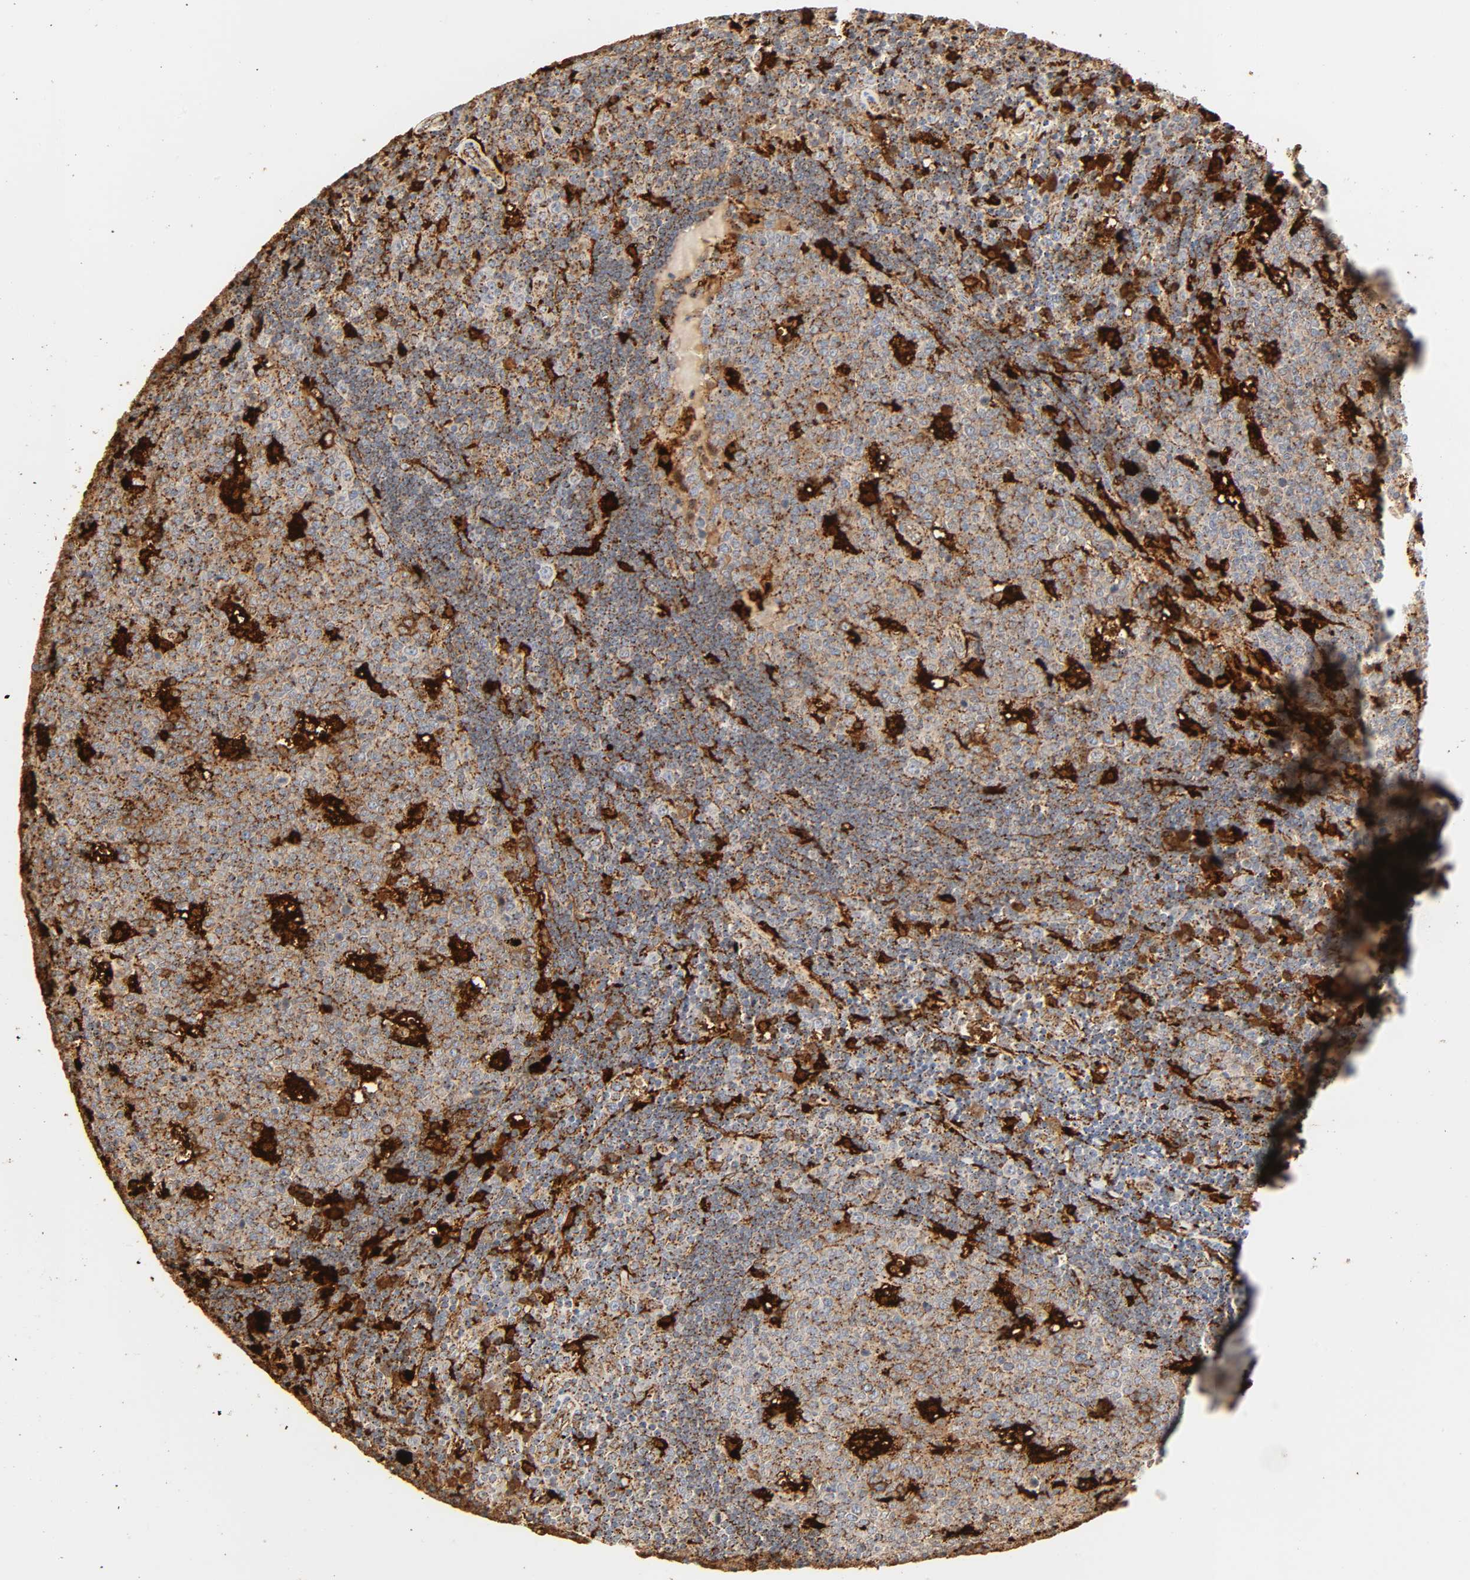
{"staining": {"intensity": "strong", "quantity": ">75%", "location": "cytoplasmic/membranous"}, "tissue": "lymph node", "cell_type": "Germinal center cells", "image_type": "normal", "snomed": [{"axis": "morphology", "description": "Normal tissue, NOS"}, {"axis": "topography", "description": "Lymph node"}, {"axis": "topography", "description": "Salivary gland"}], "caption": "IHC (DAB) staining of normal lymph node shows strong cytoplasmic/membranous protein staining in about >75% of germinal center cells. (brown staining indicates protein expression, while blue staining denotes nuclei).", "gene": "PSAP", "patient": {"sex": "male", "age": 8}}